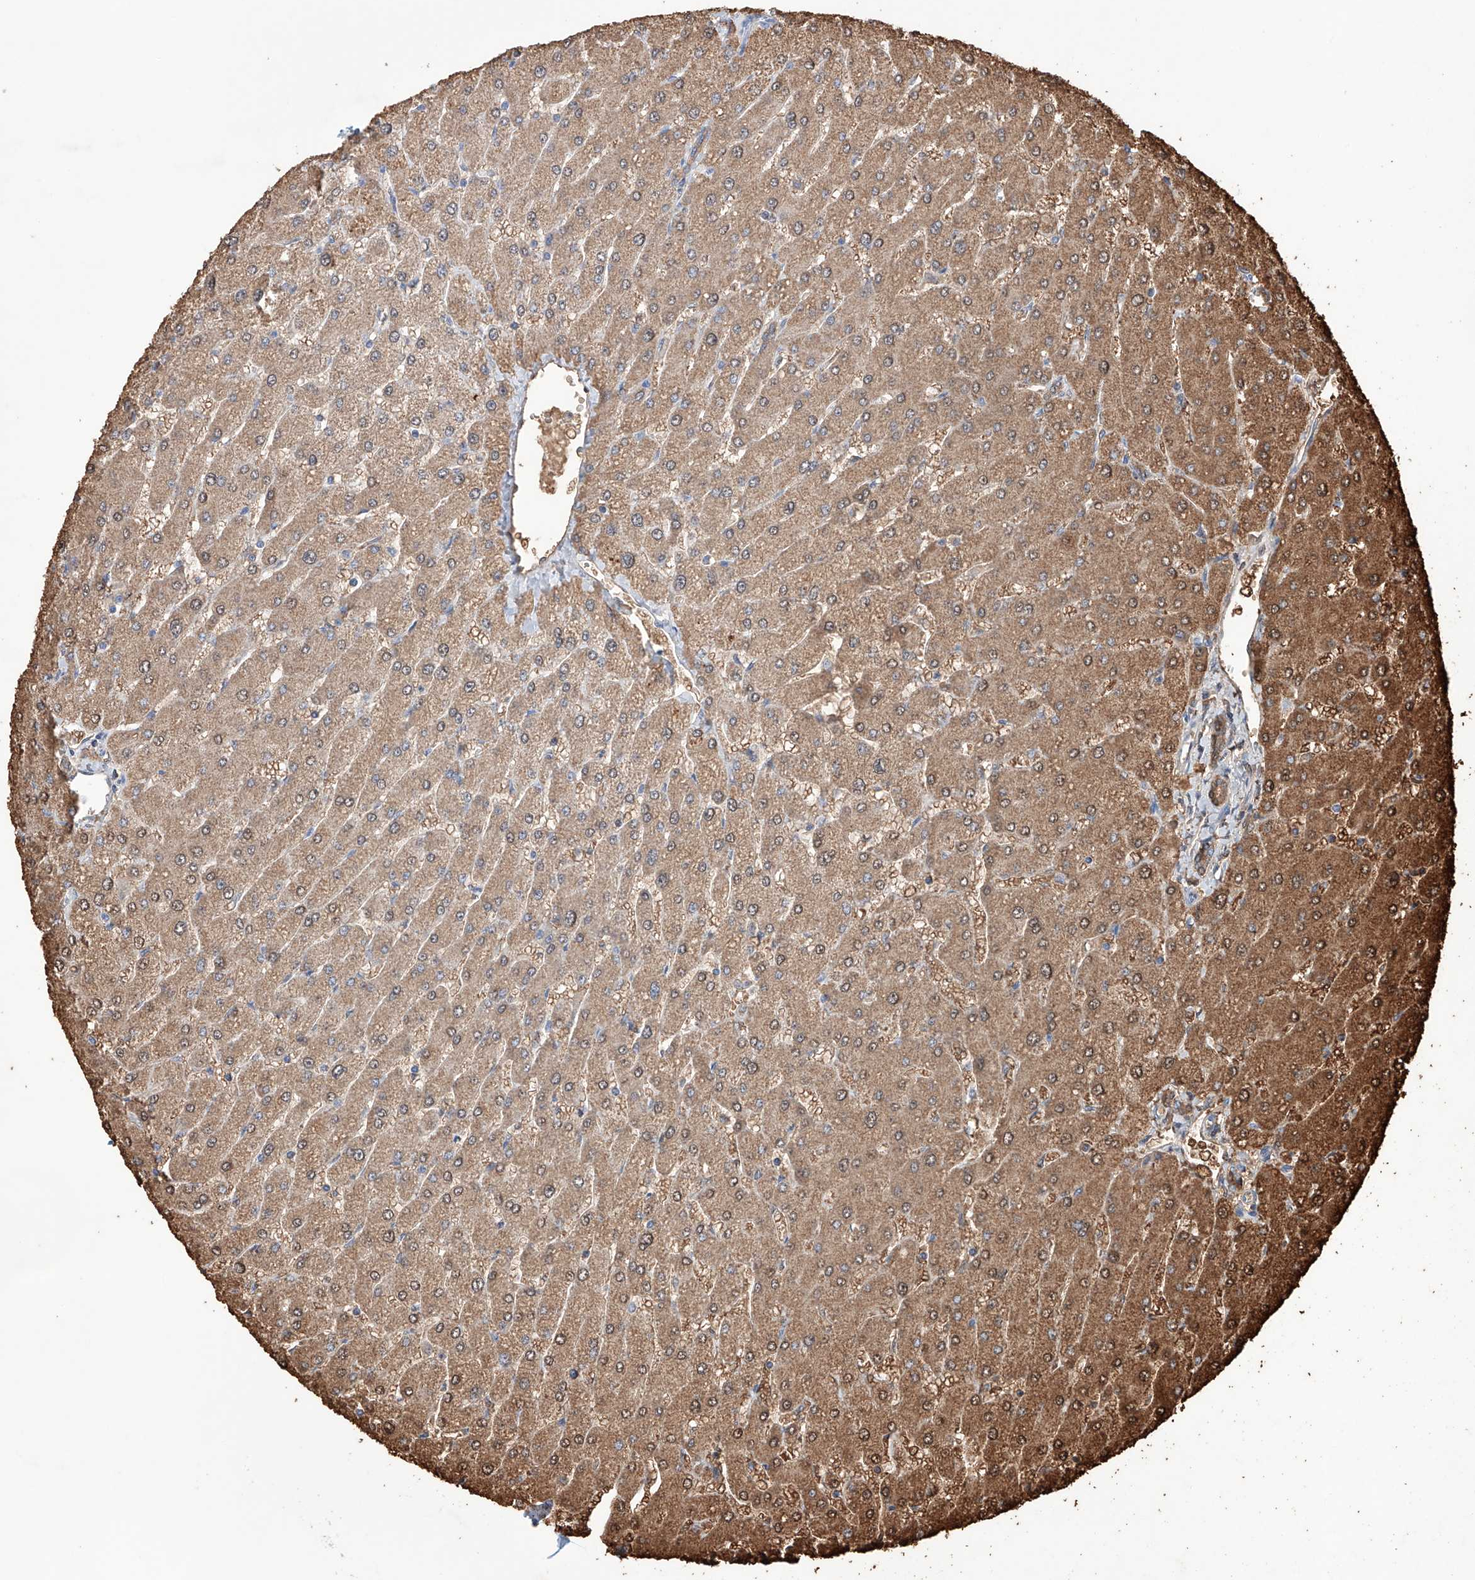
{"staining": {"intensity": "moderate", "quantity": "25%-75%", "location": "cytoplasmic/membranous"}, "tissue": "liver", "cell_type": "Cholangiocytes", "image_type": "normal", "snomed": [{"axis": "morphology", "description": "Normal tissue, NOS"}, {"axis": "topography", "description": "Liver"}], "caption": "Protein staining by immunohistochemistry (IHC) shows moderate cytoplasmic/membranous expression in approximately 25%-75% of cholangiocytes in normal liver.", "gene": "AFG1L", "patient": {"sex": "male", "age": 55}}